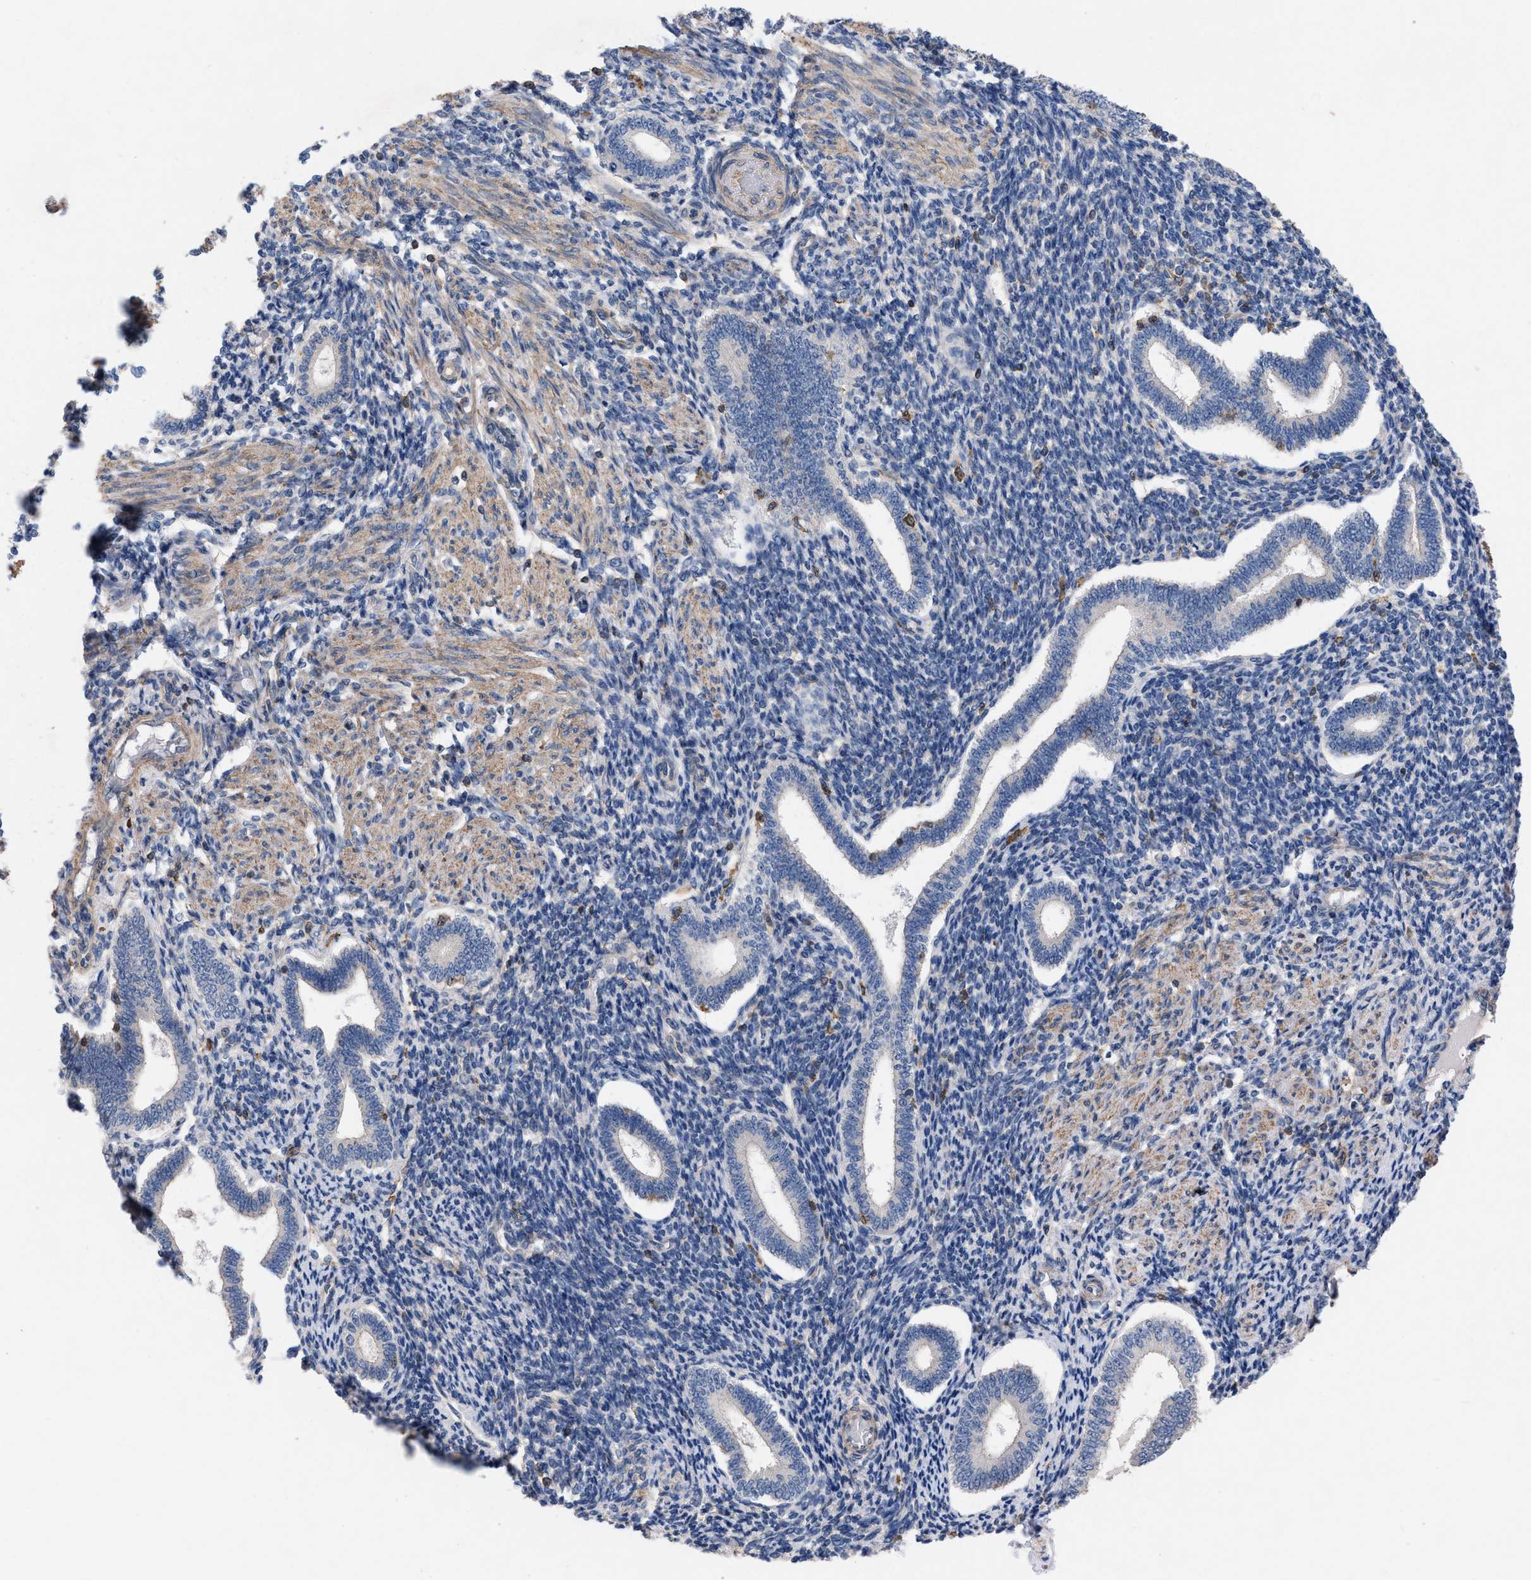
{"staining": {"intensity": "weak", "quantity": "25%-75%", "location": "cytoplasmic/membranous"}, "tissue": "endometrium", "cell_type": "Cells in endometrial stroma", "image_type": "normal", "snomed": [{"axis": "morphology", "description": "Normal tissue, NOS"}, {"axis": "topography", "description": "Endometrium"}], "caption": "Protein analysis of normal endometrium displays weak cytoplasmic/membranous positivity in approximately 25%-75% of cells in endometrial stroma.", "gene": "TMEM131", "patient": {"sex": "female", "age": 42}}